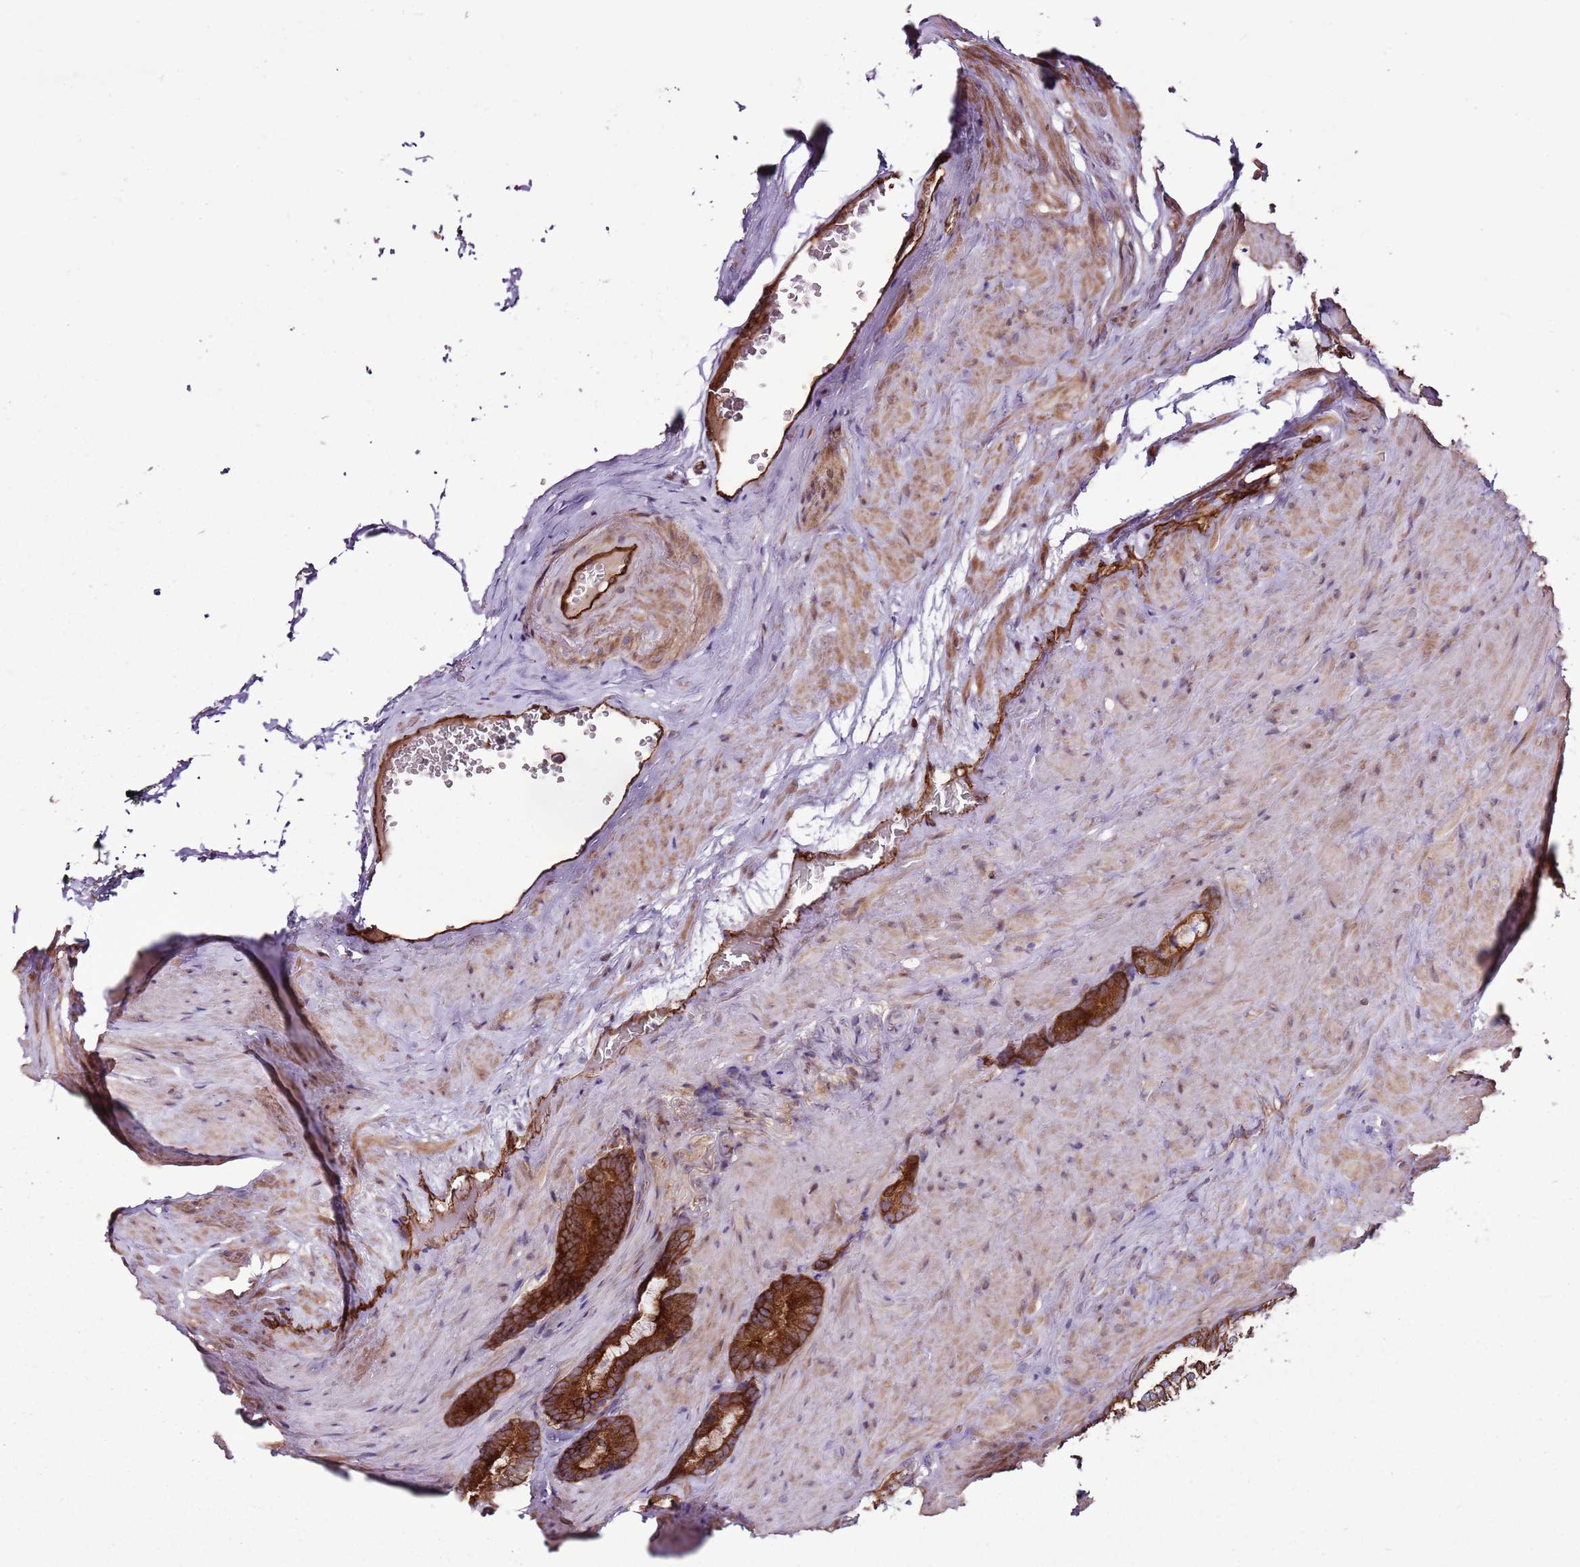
{"staining": {"intensity": "strong", "quantity": ">75%", "location": "cytoplasmic/membranous"}, "tissue": "prostate cancer", "cell_type": "Tumor cells", "image_type": "cancer", "snomed": [{"axis": "morphology", "description": "Adenocarcinoma, High grade"}, {"axis": "topography", "description": "Prostate"}], "caption": "A photomicrograph of human prostate cancer (high-grade adenocarcinoma) stained for a protein exhibits strong cytoplasmic/membranous brown staining in tumor cells. (brown staining indicates protein expression, while blue staining denotes nuclei).", "gene": "ZNF827", "patient": {"sex": "male", "age": 66}}